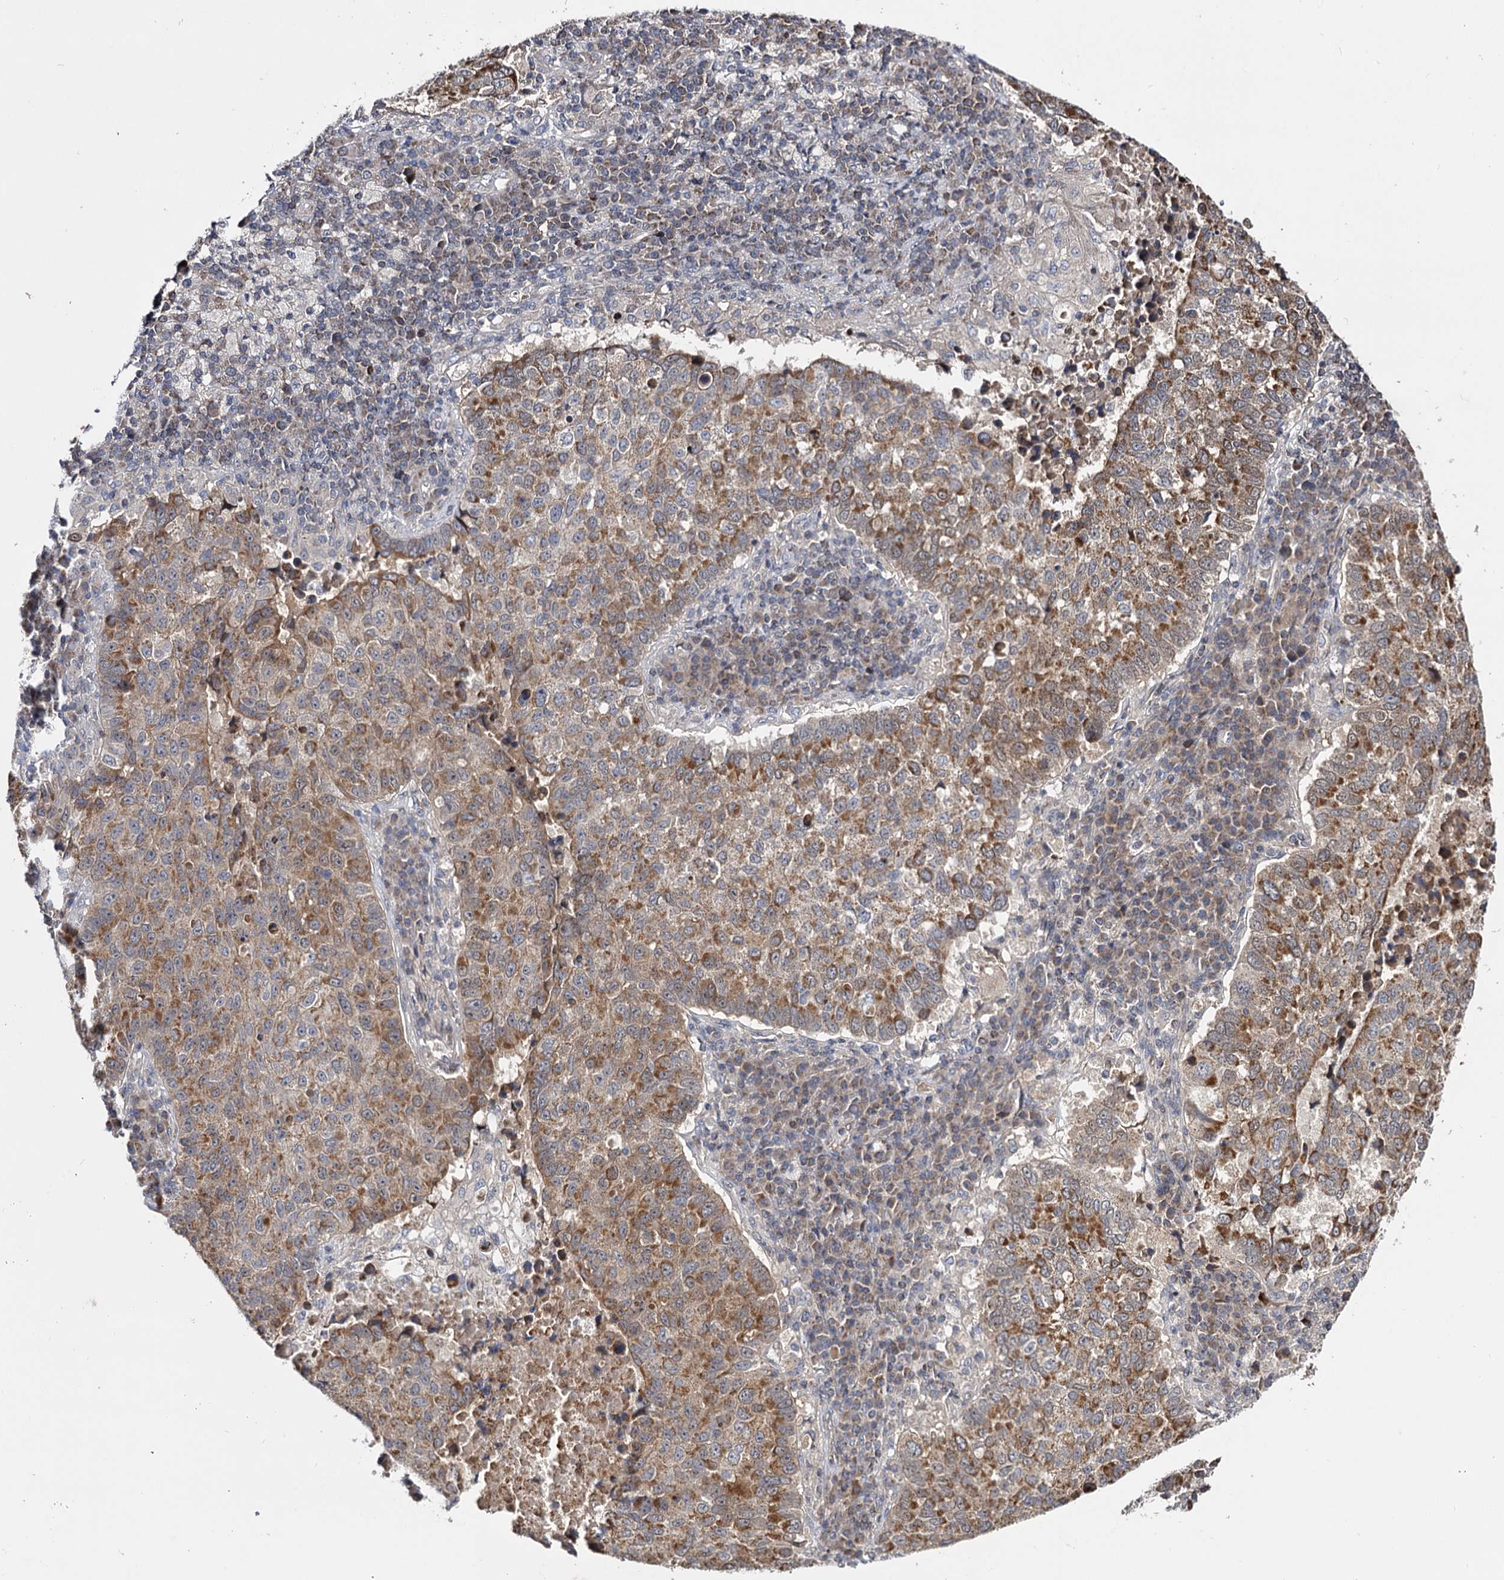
{"staining": {"intensity": "moderate", "quantity": ">75%", "location": "cytoplasmic/membranous"}, "tissue": "lung cancer", "cell_type": "Tumor cells", "image_type": "cancer", "snomed": [{"axis": "morphology", "description": "Squamous cell carcinoma, NOS"}, {"axis": "topography", "description": "Lung"}], "caption": "About >75% of tumor cells in human lung cancer (squamous cell carcinoma) exhibit moderate cytoplasmic/membranous protein expression as visualized by brown immunohistochemical staining.", "gene": "CEP76", "patient": {"sex": "male", "age": 73}}